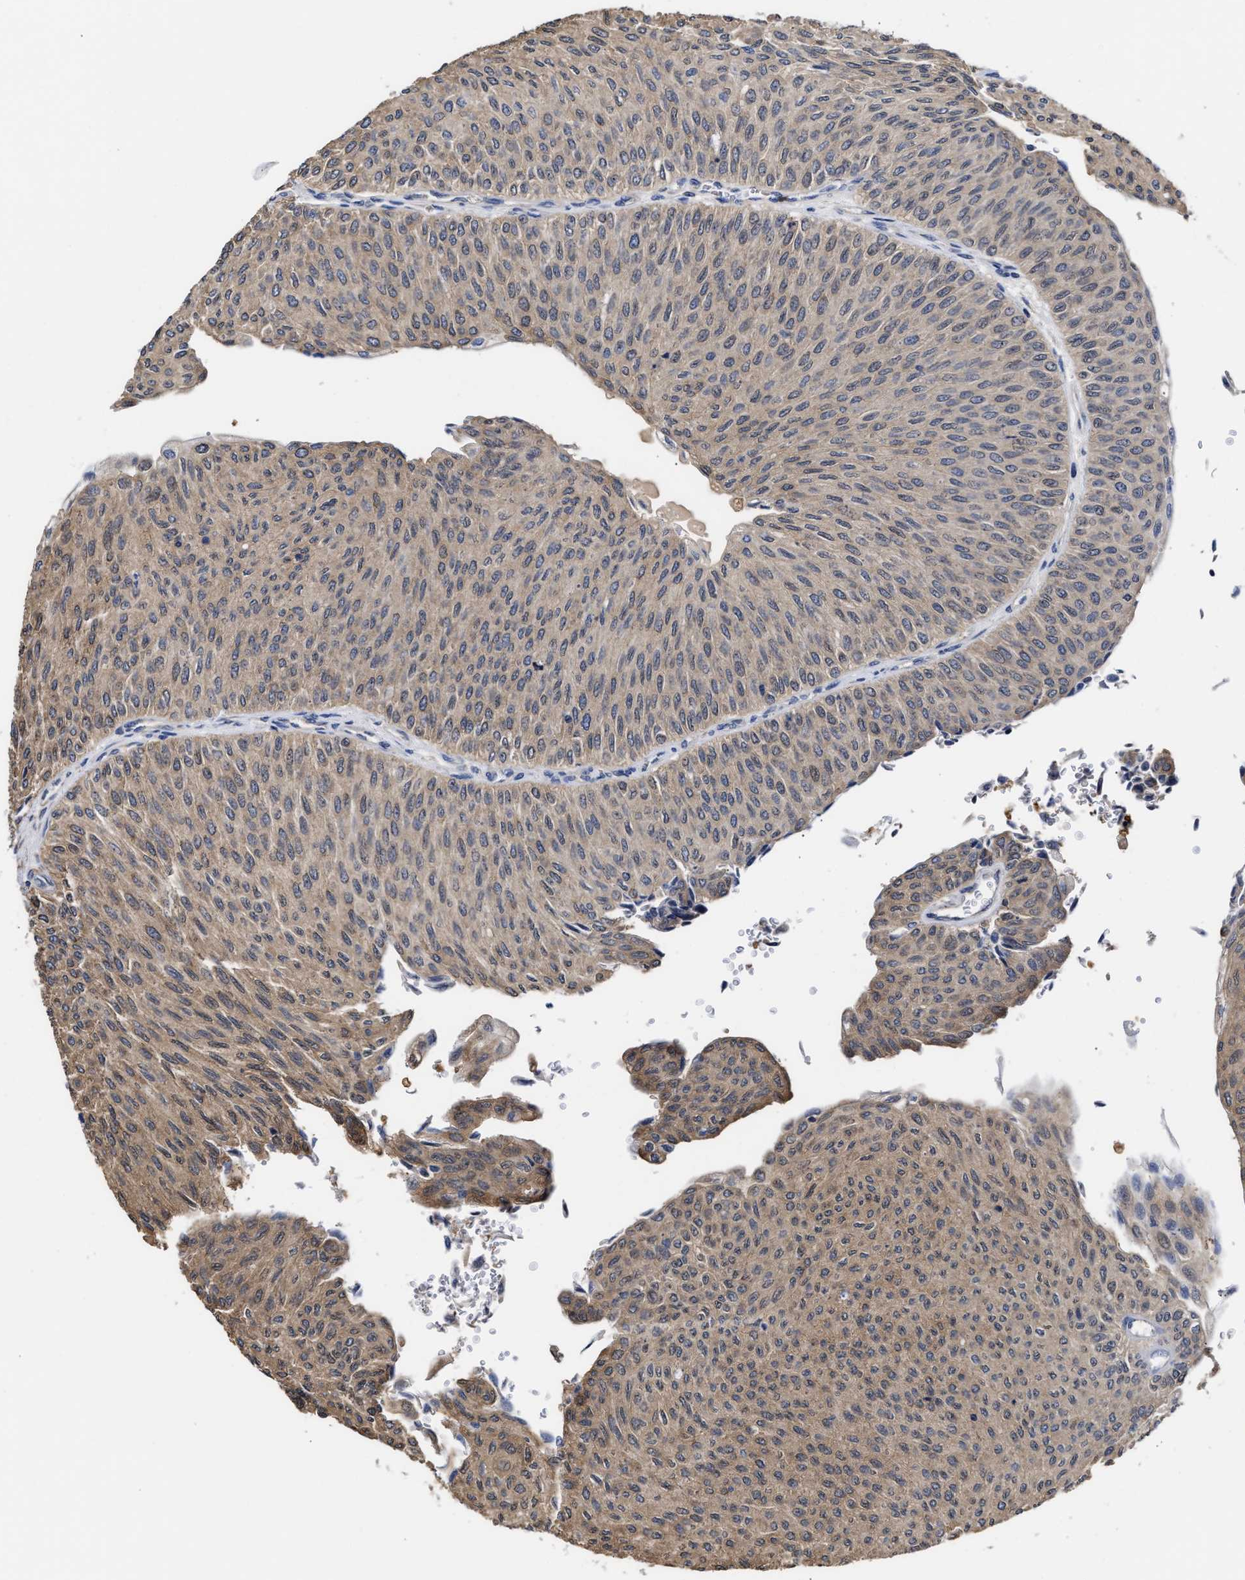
{"staining": {"intensity": "weak", "quantity": "25%-75%", "location": "cytoplasmic/membranous"}, "tissue": "urothelial cancer", "cell_type": "Tumor cells", "image_type": "cancer", "snomed": [{"axis": "morphology", "description": "Urothelial carcinoma, Low grade"}, {"axis": "topography", "description": "Urinary bladder"}], "caption": "Protein expression analysis of human urothelial cancer reveals weak cytoplasmic/membranous expression in about 25%-75% of tumor cells.", "gene": "KLHDC1", "patient": {"sex": "male", "age": 78}}